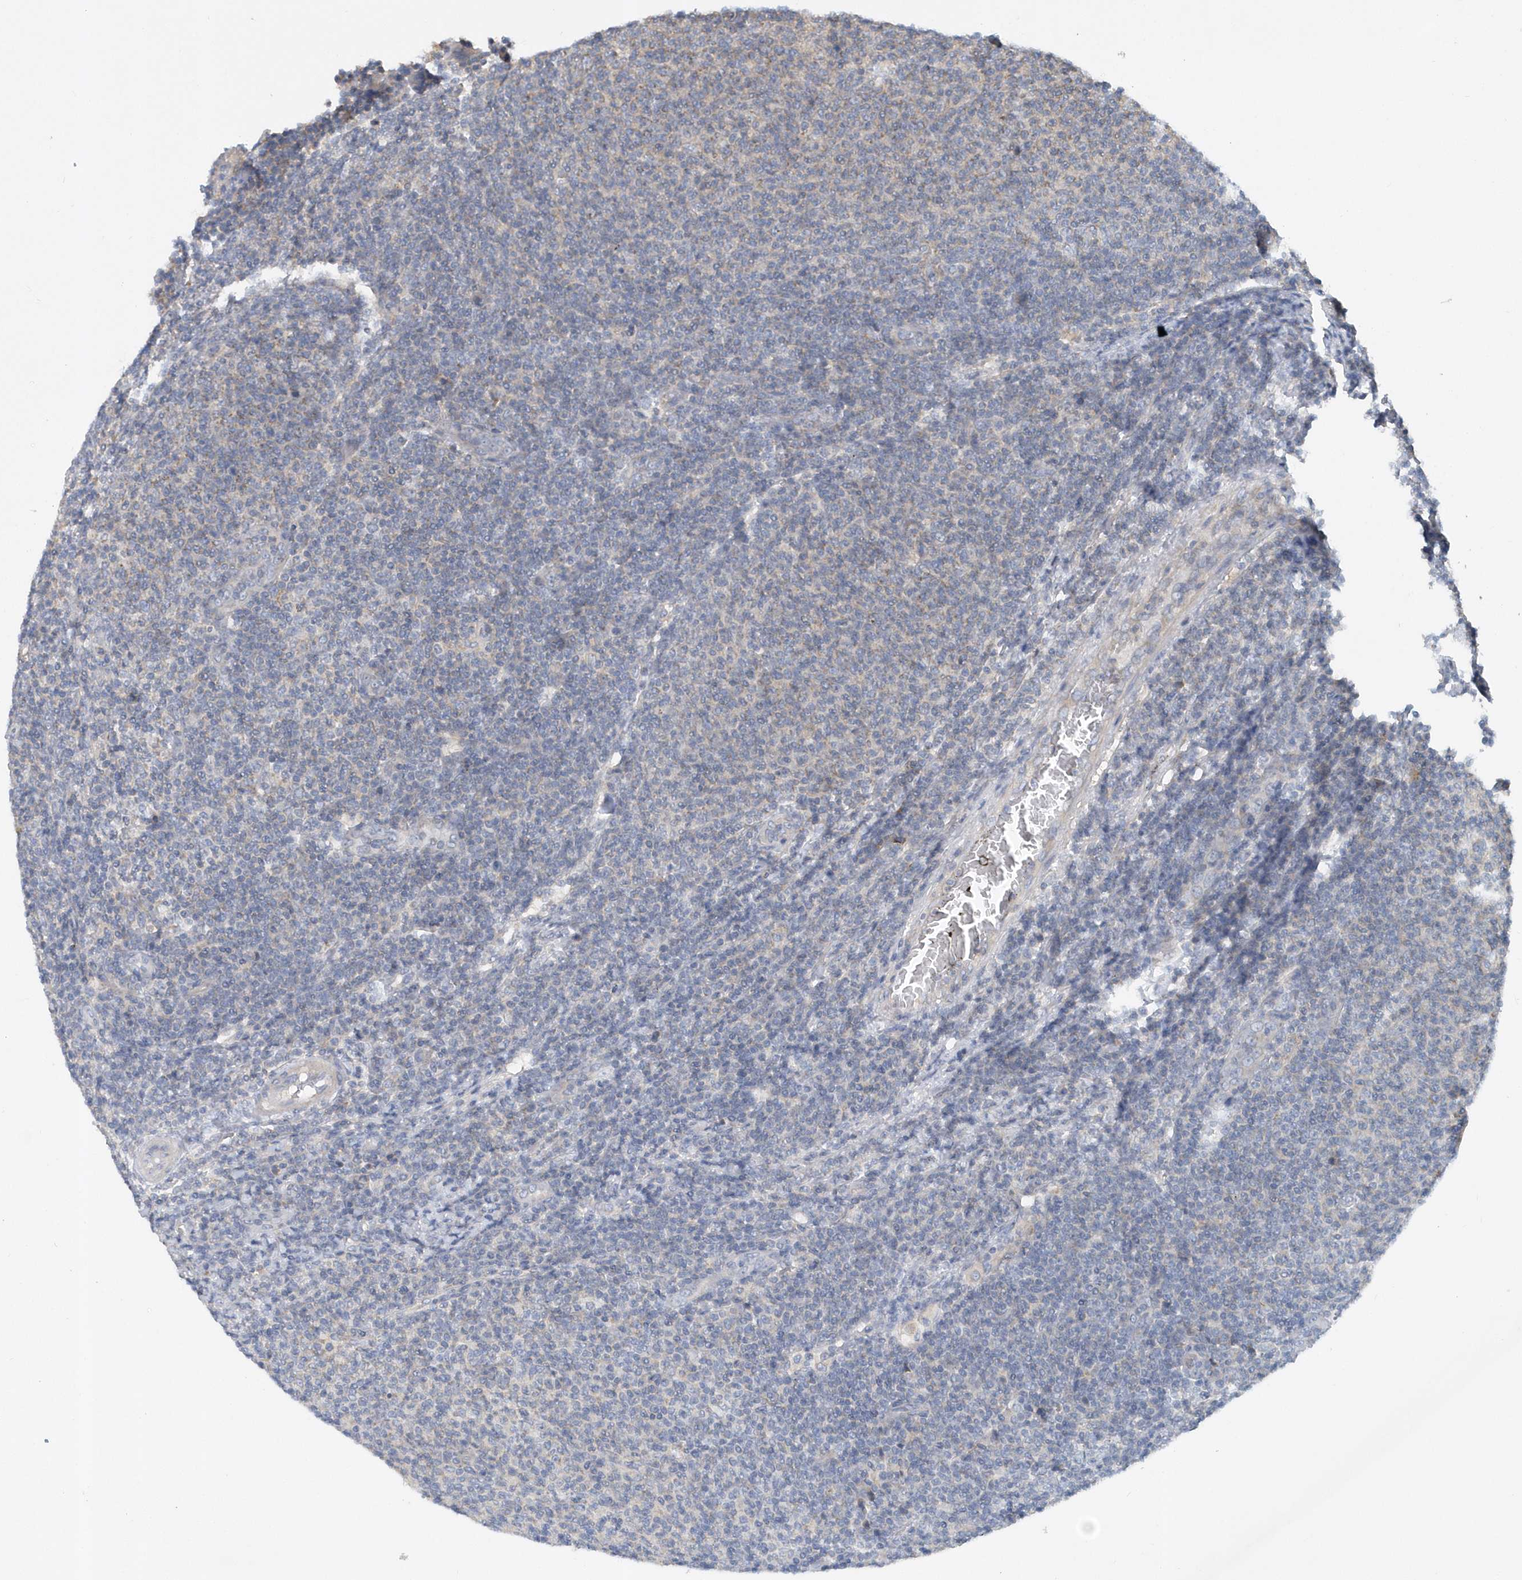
{"staining": {"intensity": "negative", "quantity": "none", "location": "none"}, "tissue": "lymphoma", "cell_type": "Tumor cells", "image_type": "cancer", "snomed": [{"axis": "morphology", "description": "Malignant lymphoma, non-Hodgkin's type, Low grade"}, {"axis": "topography", "description": "Lymph node"}], "caption": "Immunohistochemistry (IHC) histopathology image of neoplastic tissue: lymphoma stained with DAB (3,3'-diaminobenzidine) shows no significant protein staining in tumor cells.", "gene": "TRAIP", "patient": {"sex": "male", "age": 66}}